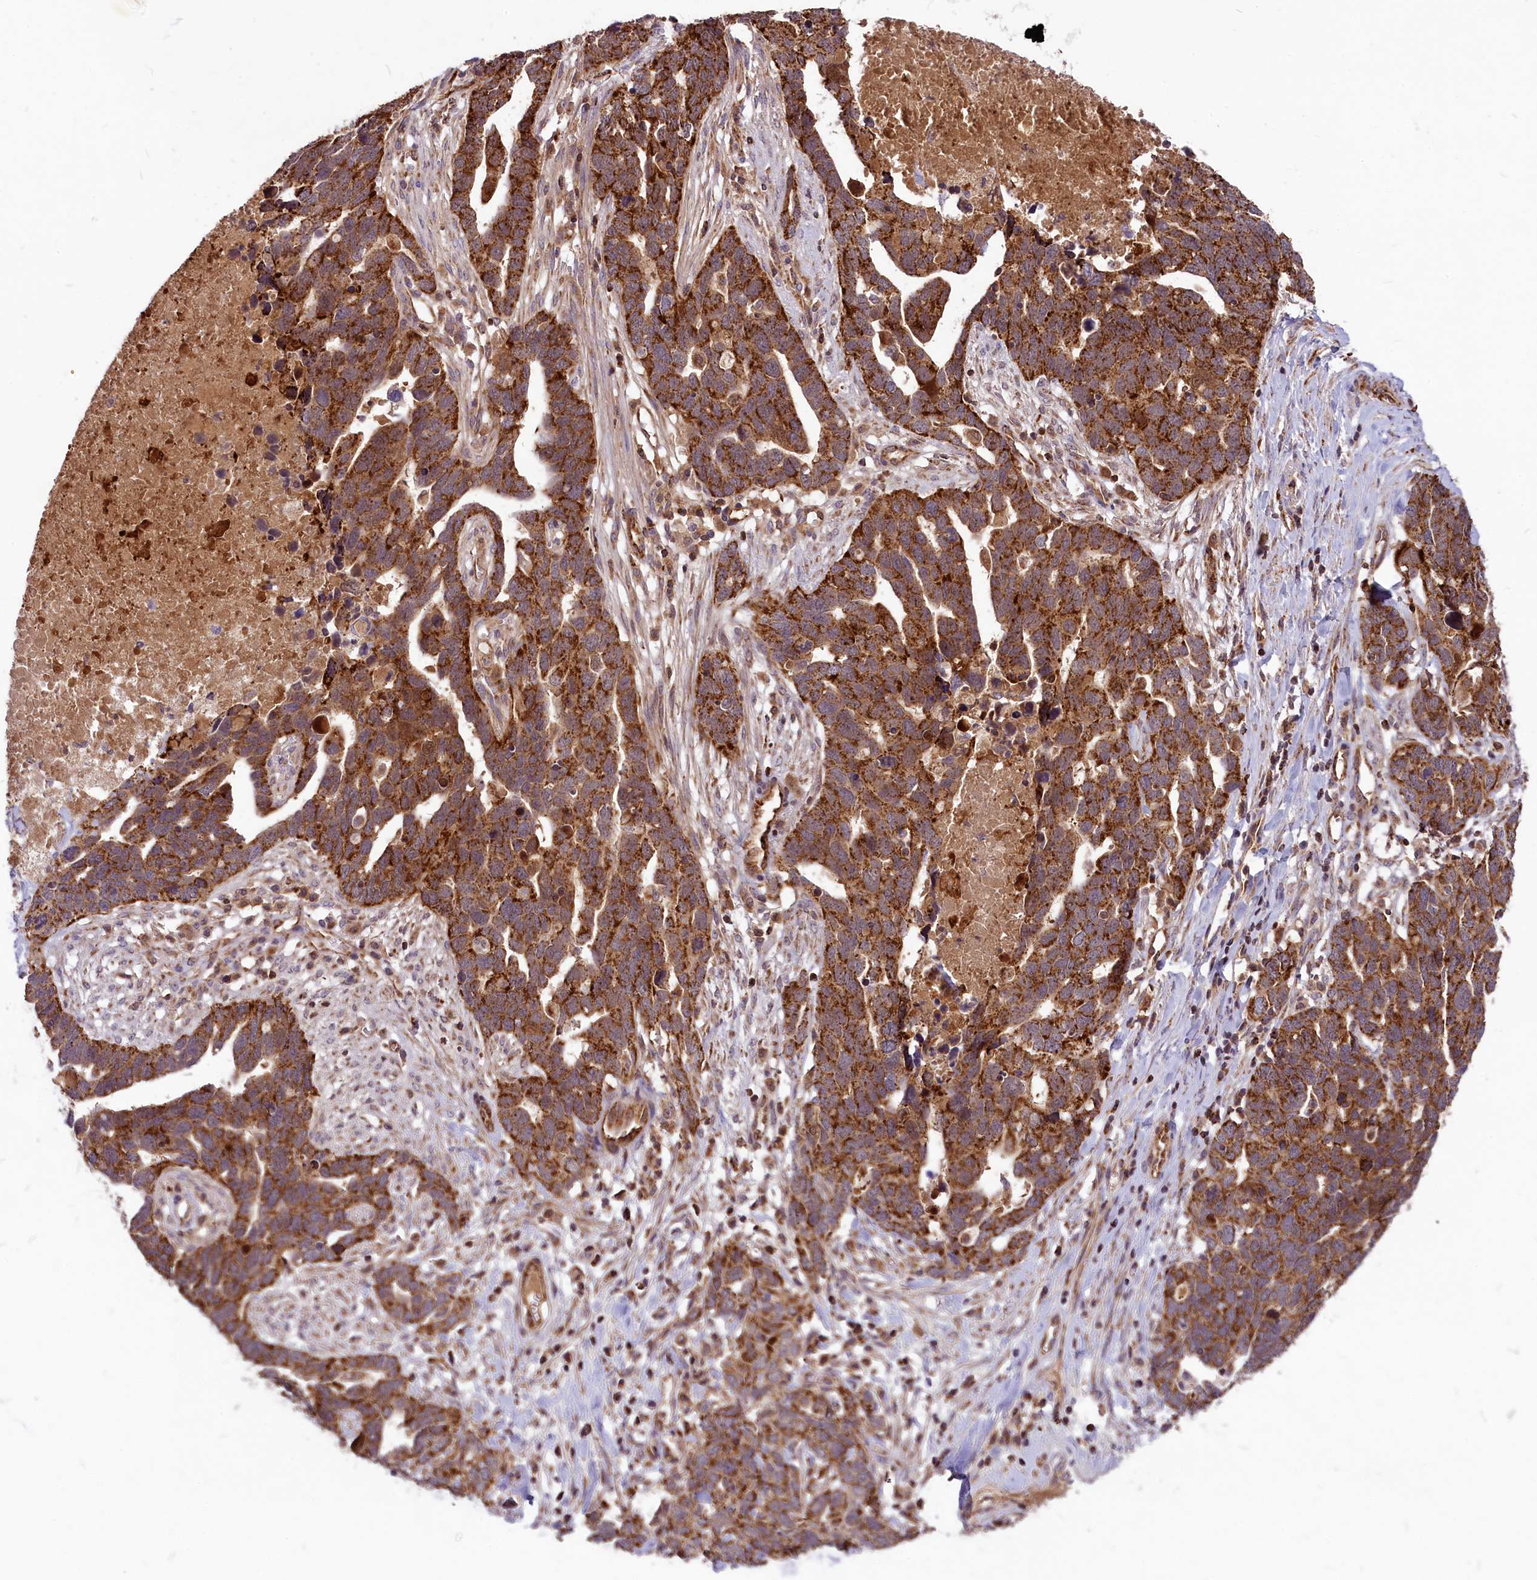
{"staining": {"intensity": "strong", "quantity": ">75%", "location": "cytoplasmic/membranous"}, "tissue": "ovarian cancer", "cell_type": "Tumor cells", "image_type": "cancer", "snomed": [{"axis": "morphology", "description": "Cystadenocarcinoma, serous, NOS"}, {"axis": "topography", "description": "Ovary"}], "caption": "Protein staining of ovarian cancer (serous cystadenocarcinoma) tissue demonstrates strong cytoplasmic/membranous staining in about >75% of tumor cells.", "gene": "COX17", "patient": {"sex": "female", "age": 54}}